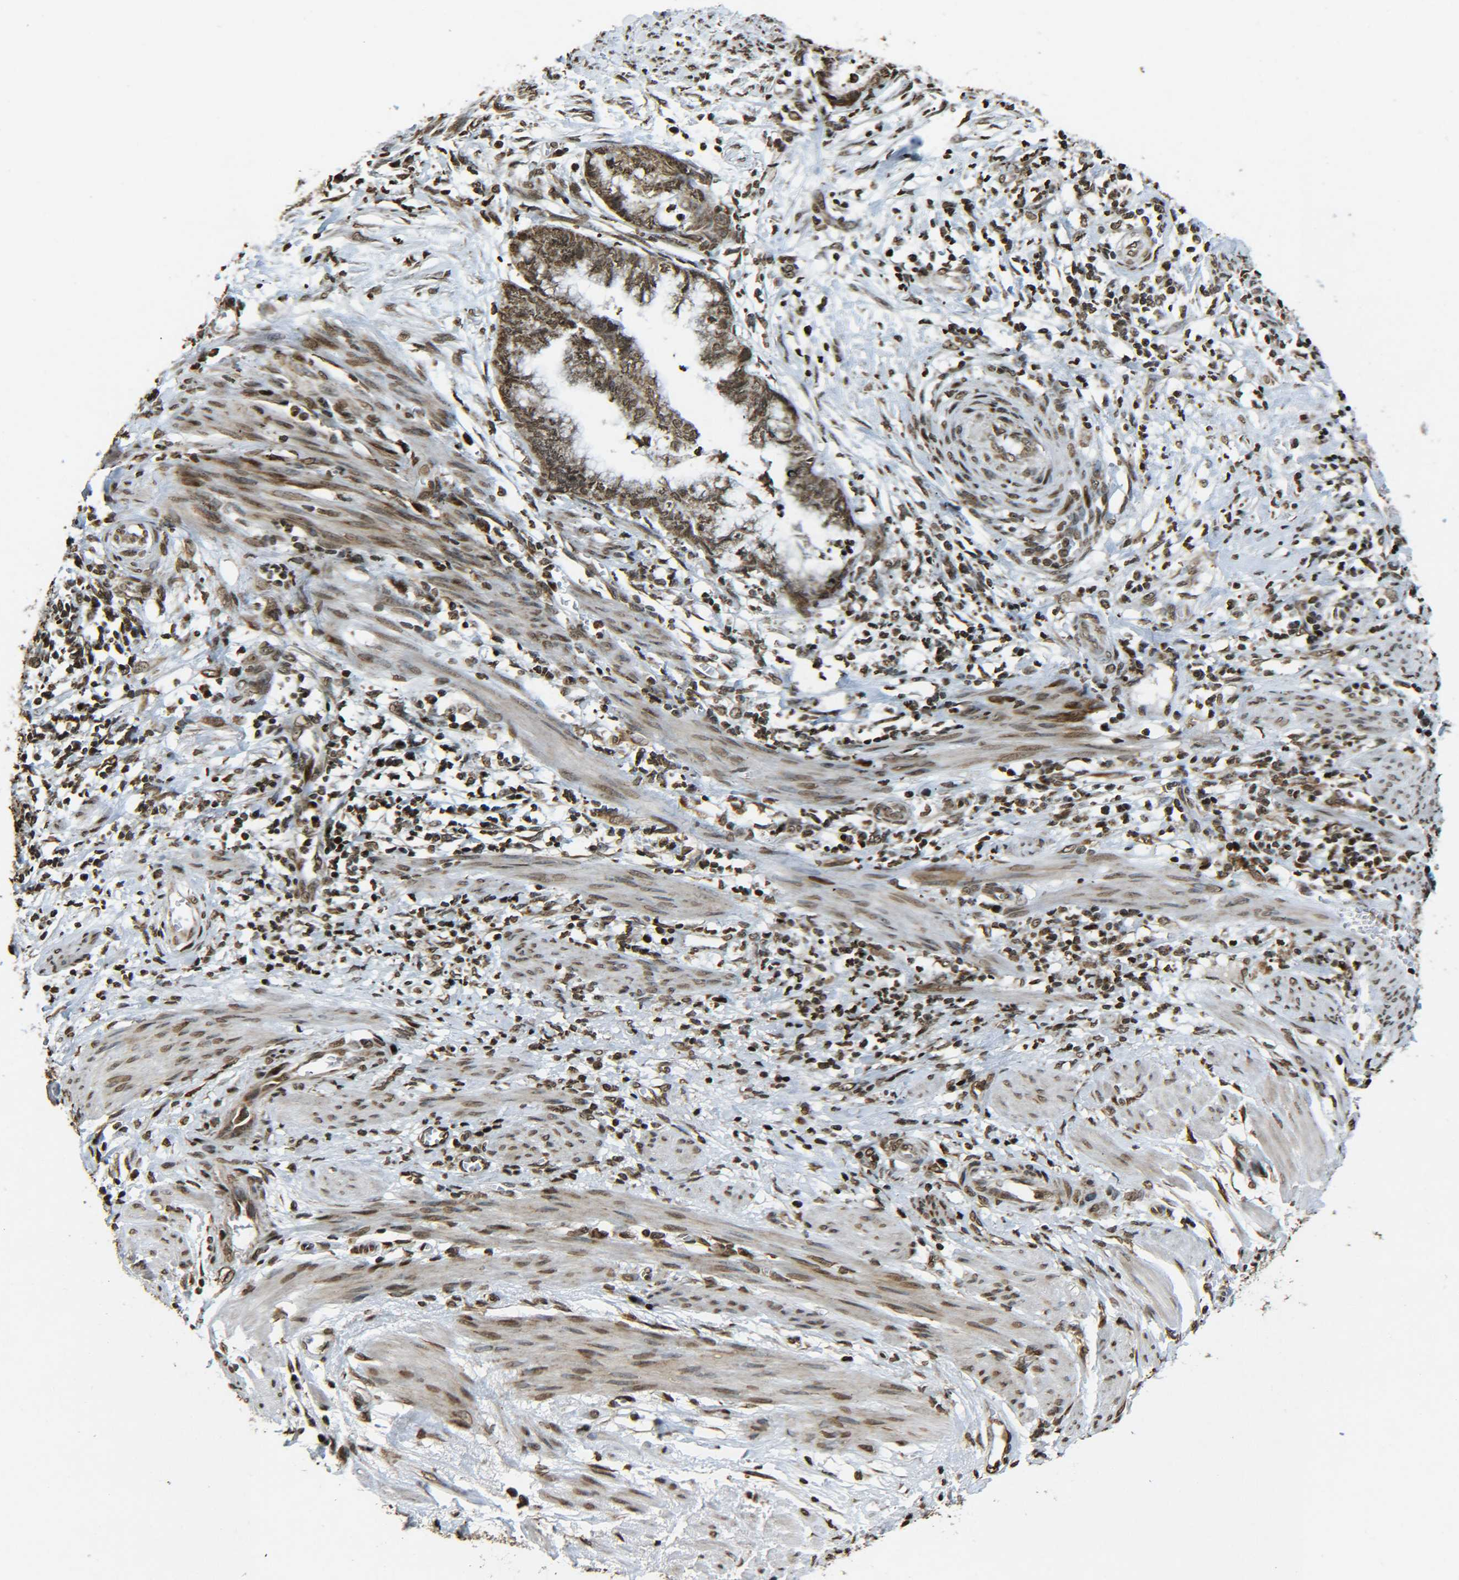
{"staining": {"intensity": "moderate", "quantity": ">75%", "location": "cytoplasmic/membranous,nuclear"}, "tissue": "endometrial cancer", "cell_type": "Tumor cells", "image_type": "cancer", "snomed": [{"axis": "morphology", "description": "Necrosis, NOS"}, {"axis": "morphology", "description": "Adenocarcinoma, NOS"}, {"axis": "topography", "description": "Endometrium"}], "caption": "Protein expression analysis of adenocarcinoma (endometrial) shows moderate cytoplasmic/membranous and nuclear expression in approximately >75% of tumor cells. Nuclei are stained in blue.", "gene": "NEUROG2", "patient": {"sex": "female", "age": 79}}